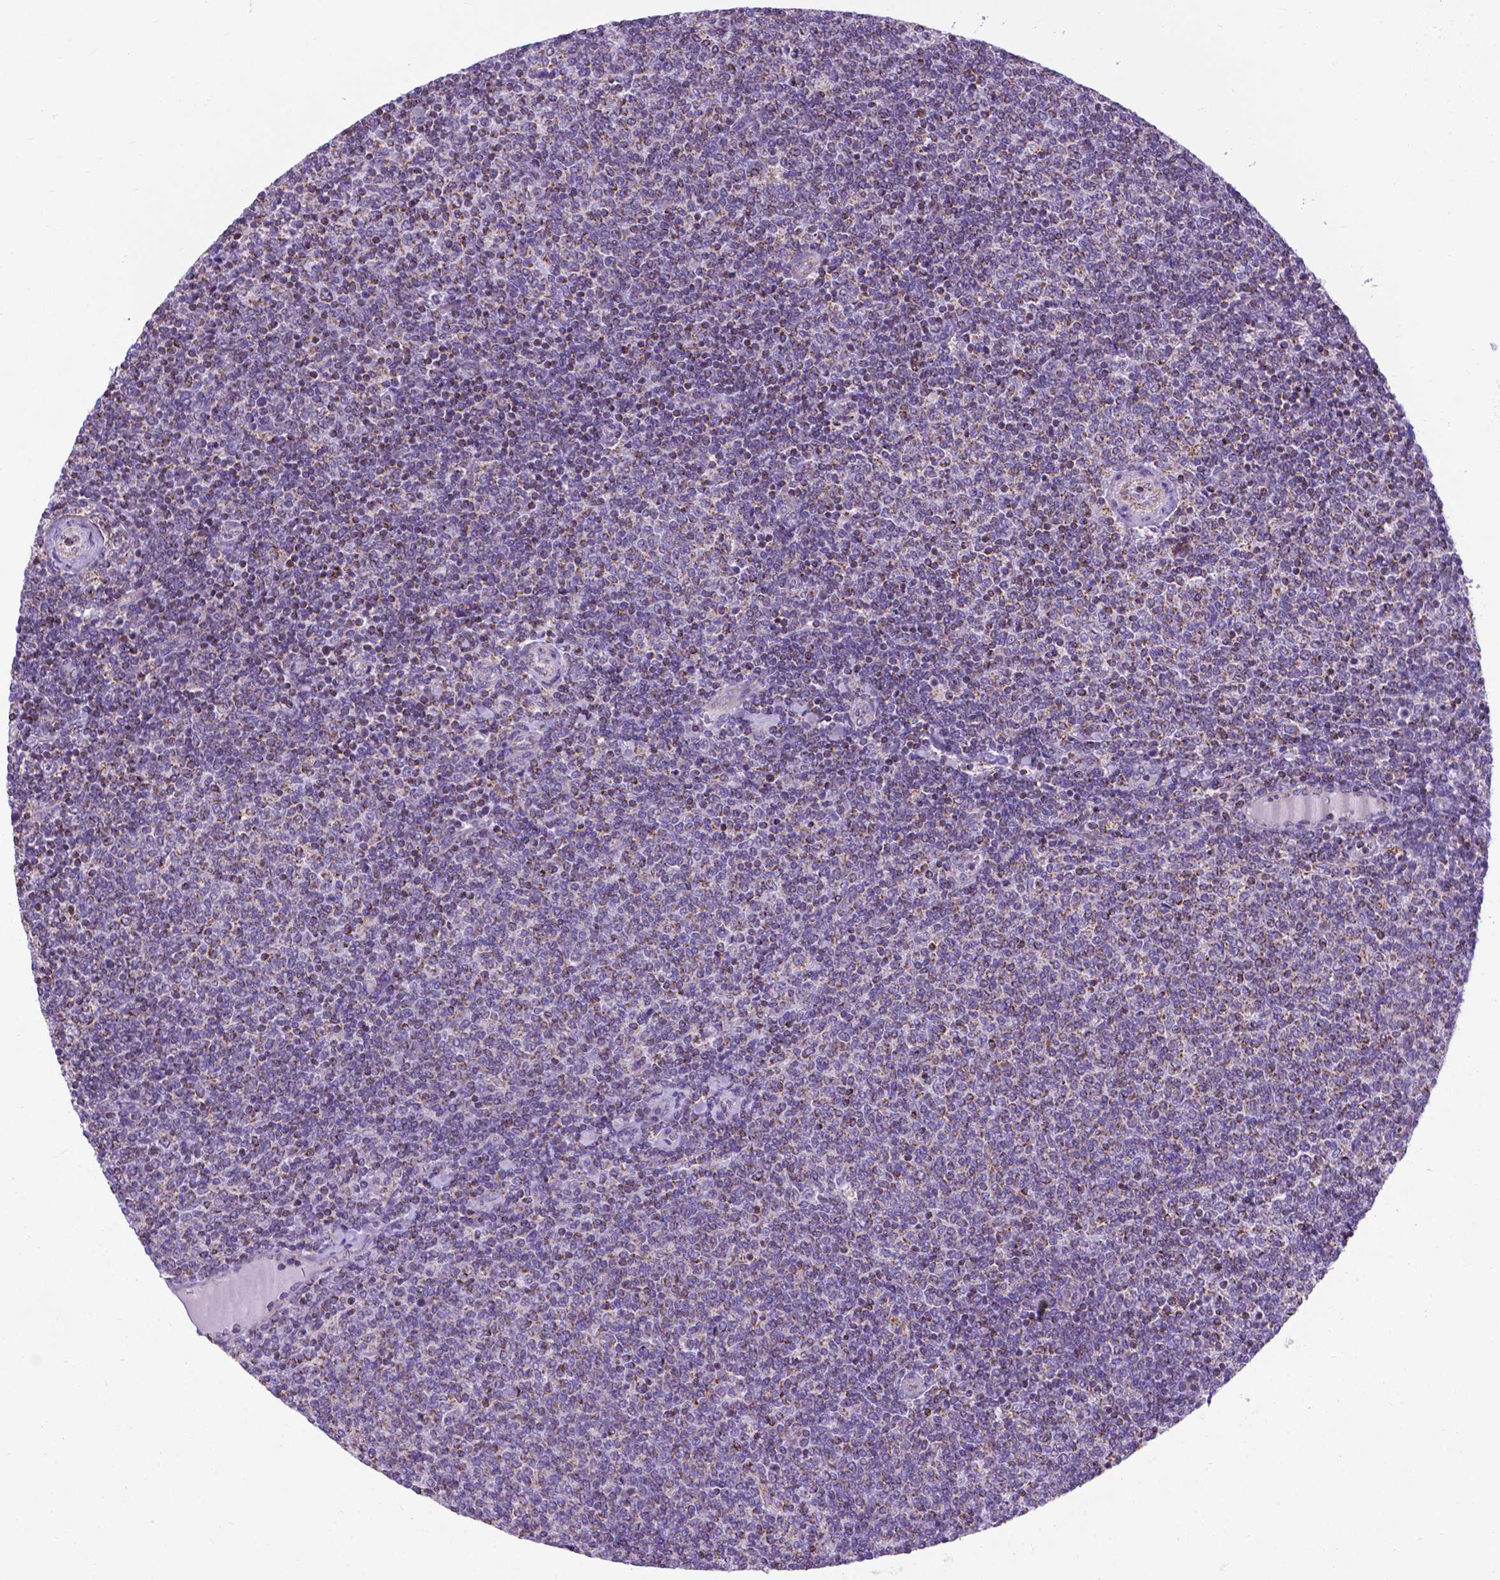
{"staining": {"intensity": "moderate", "quantity": "<25%", "location": "cytoplasmic/membranous"}, "tissue": "lymphoma", "cell_type": "Tumor cells", "image_type": "cancer", "snomed": [{"axis": "morphology", "description": "Malignant lymphoma, non-Hodgkin's type, Low grade"}, {"axis": "topography", "description": "Lymph node"}], "caption": "Tumor cells show low levels of moderate cytoplasmic/membranous expression in about <25% of cells in human low-grade malignant lymphoma, non-Hodgkin's type.", "gene": "POU3F3", "patient": {"sex": "male", "age": 52}}